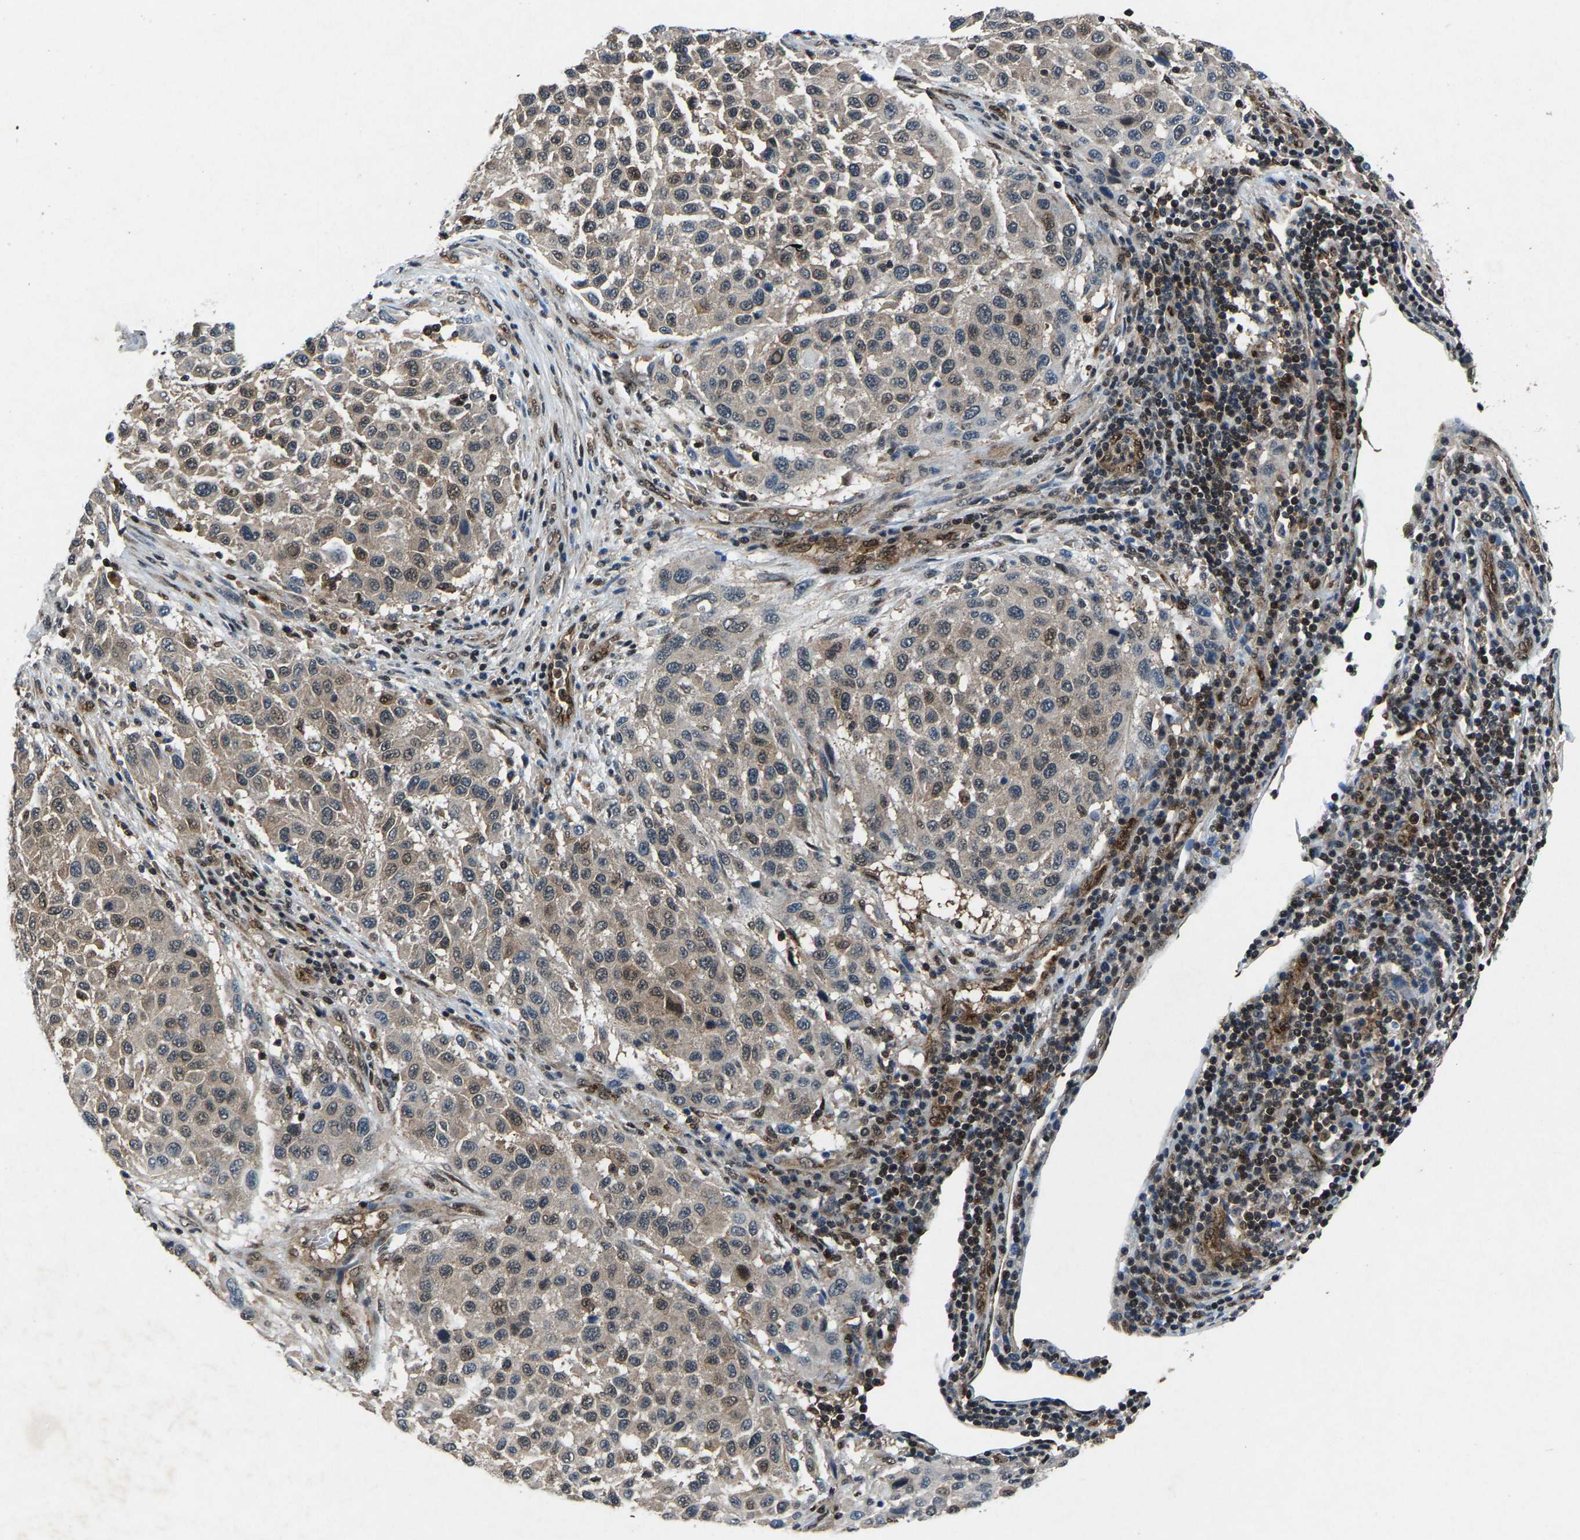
{"staining": {"intensity": "moderate", "quantity": "25%-75%", "location": "cytoplasmic/membranous,nuclear"}, "tissue": "melanoma", "cell_type": "Tumor cells", "image_type": "cancer", "snomed": [{"axis": "morphology", "description": "Malignant melanoma, Metastatic site"}, {"axis": "topography", "description": "Lymph node"}], "caption": "Protein expression by immunohistochemistry reveals moderate cytoplasmic/membranous and nuclear staining in approximately 25%-75% of tumor cells in malignant melanoma (metastatic site).", "gene": "ATXN3", "patient": {"sex": "male", "age": 61}}